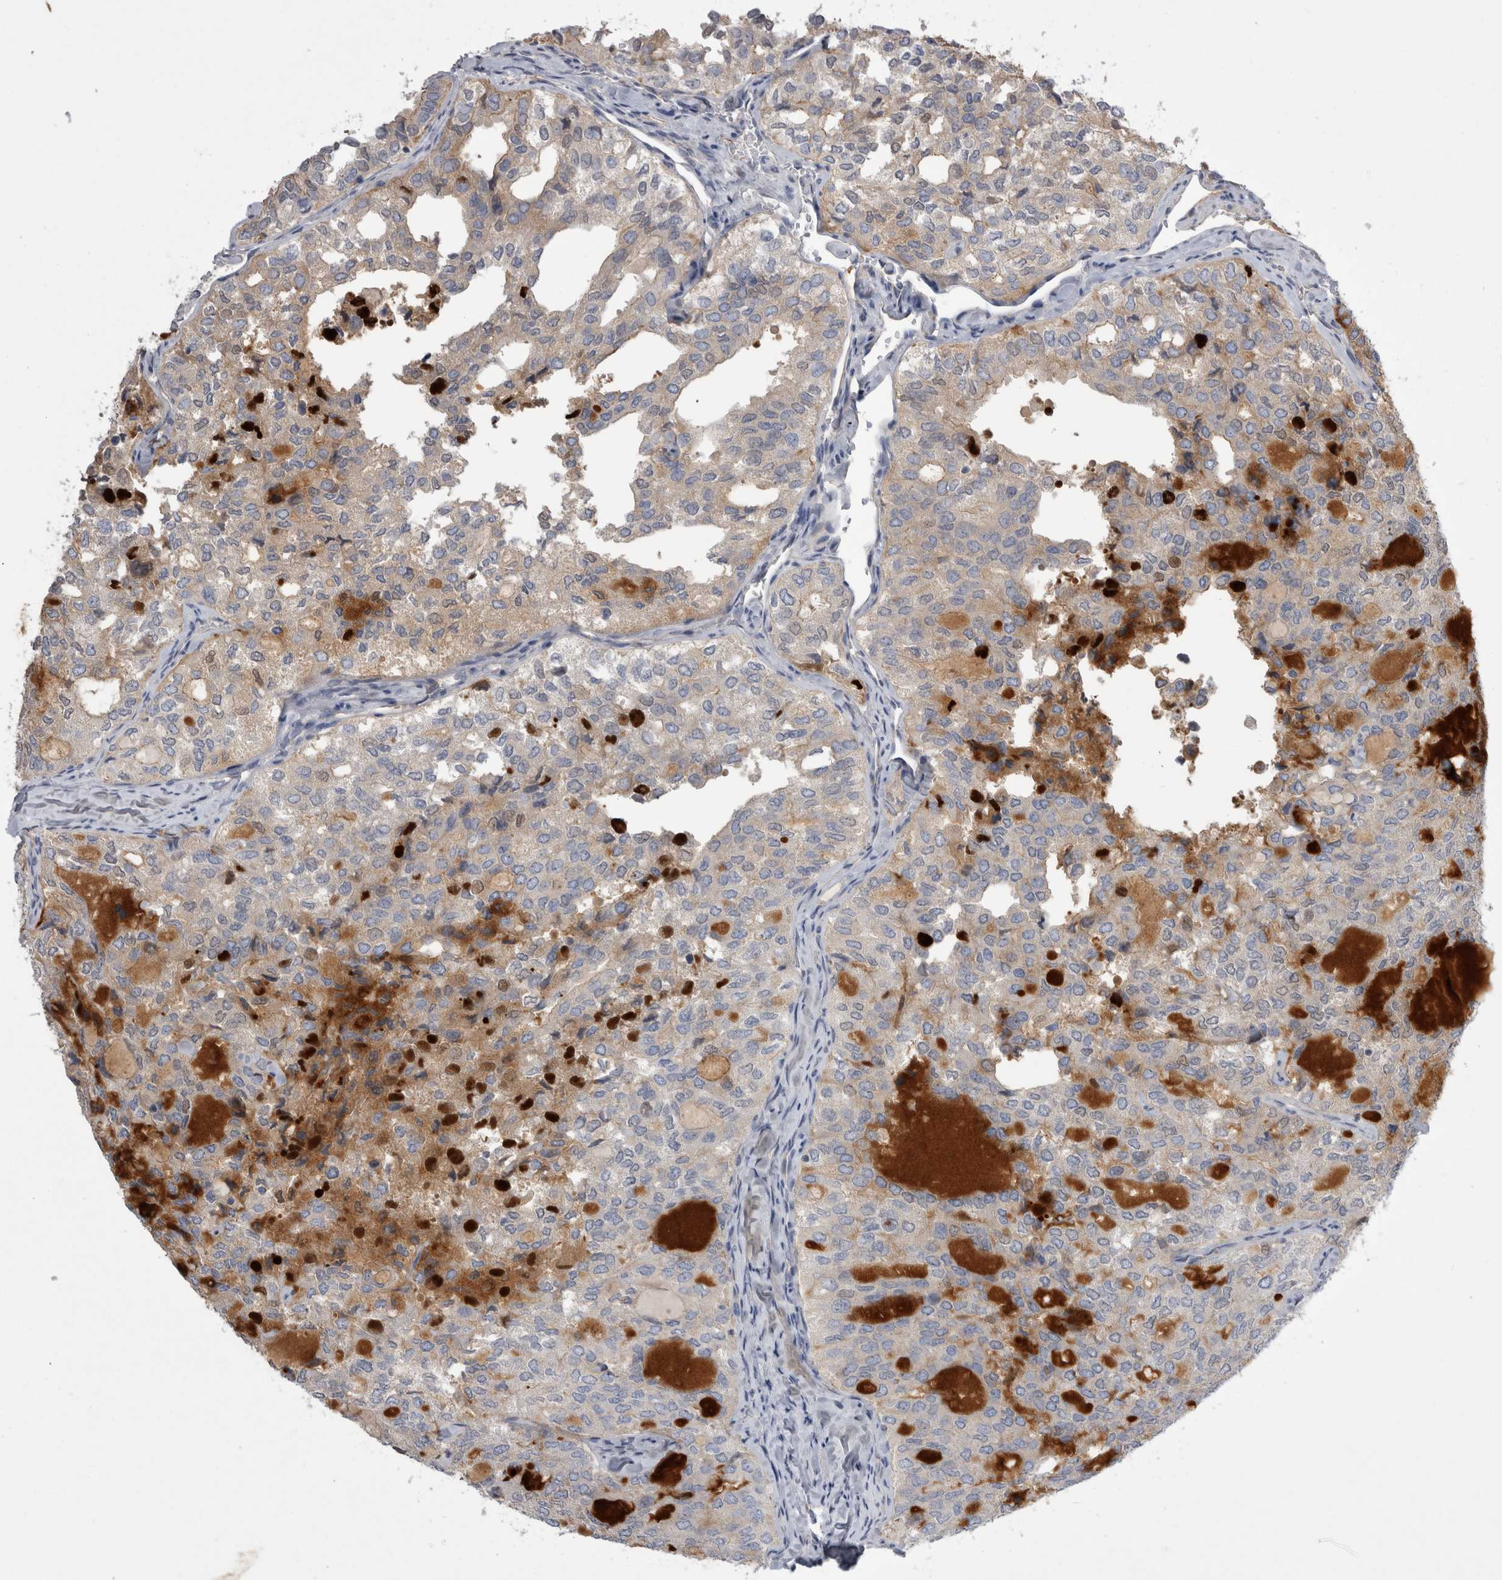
{"staining": {"intensity": "weak", "quantity": "<25%", "location": "cytoplasmic/membranous"}, "tissue": "thyroid cancer", "cell_type": "Tumor cells", "image_type": "cancer", "snomed": [{"axis": "morphology", "description": "Follicular adenoma carcinoma, NOS"}, {"axis": "topography", "description": "Thyroid gland"}], "caption": "Tumor cells are negative for brown protein staining in thyroid cancer (follicular adenoma carcinoma). The staining was performed using DAB (3,3'-diaminobenzidine) to visualize the protein expression in brown, while the nuclei were stained in blue with hematoxylin (Magnification: 20x).", "gene": "STRADB", "patient": {"sex": "male", "age": 75}}